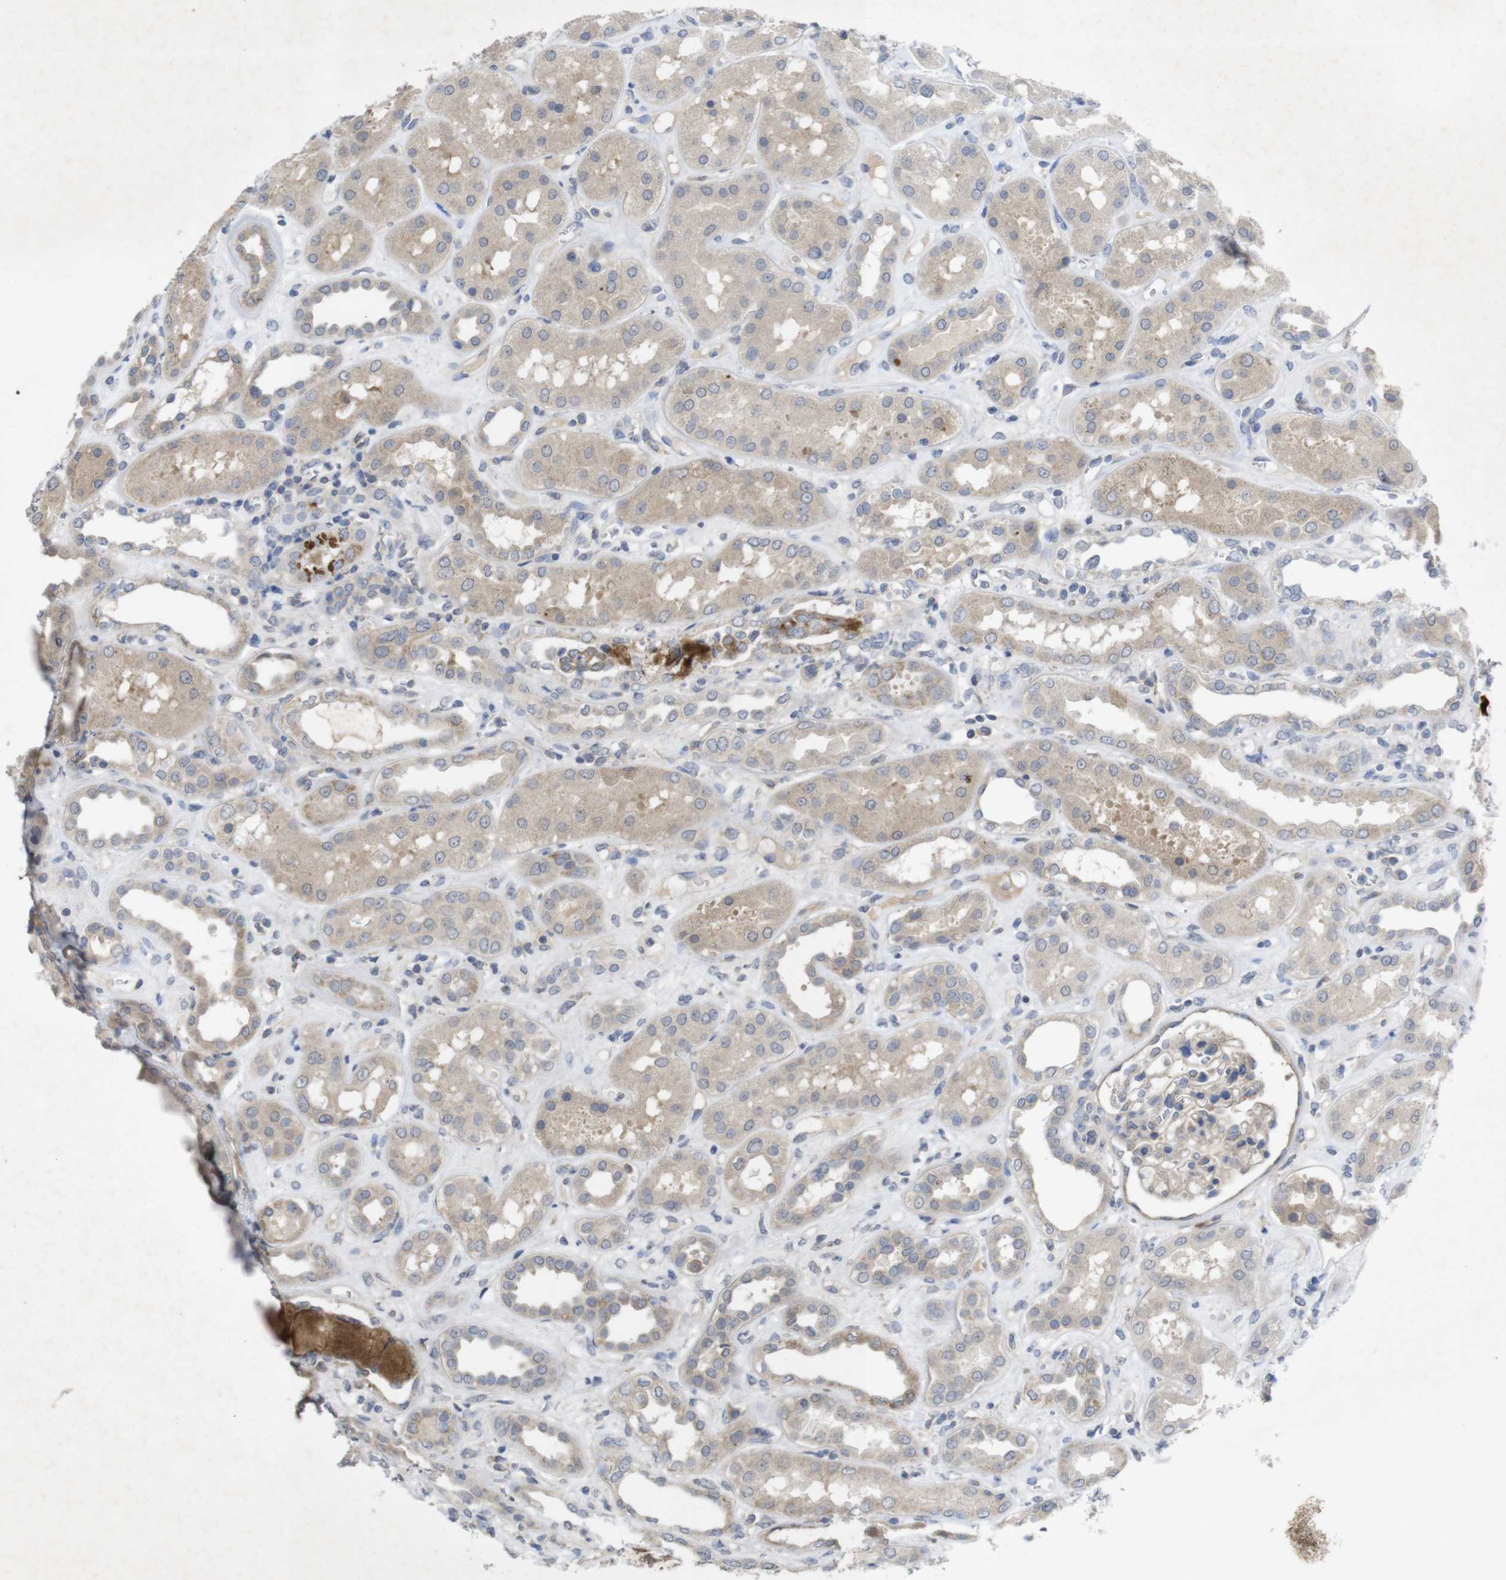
{"staining": {"intensity": "weak", "quantity": "25%-75%", "location": "cytoplasmic/membranous"}, "tissue": "kidney", "cell_type": "Cells in glomeruli", "image_type": "normal", "snomed": [{"axis": "morphology", "description": "Normal tissue, NOS"}, {"axis": "topography", "description": "Kidney"}], "caption": "This micrograph shows normal kidney stained with immunohistochemistry to label a protein in brown. The cytoplasmic/membranous of cells in glomeruli show weak positivity for the protein. Nuclei are counter-stained blue.", "gene": "BCAR3", "patient": {"sex": "male", "age": 59}}